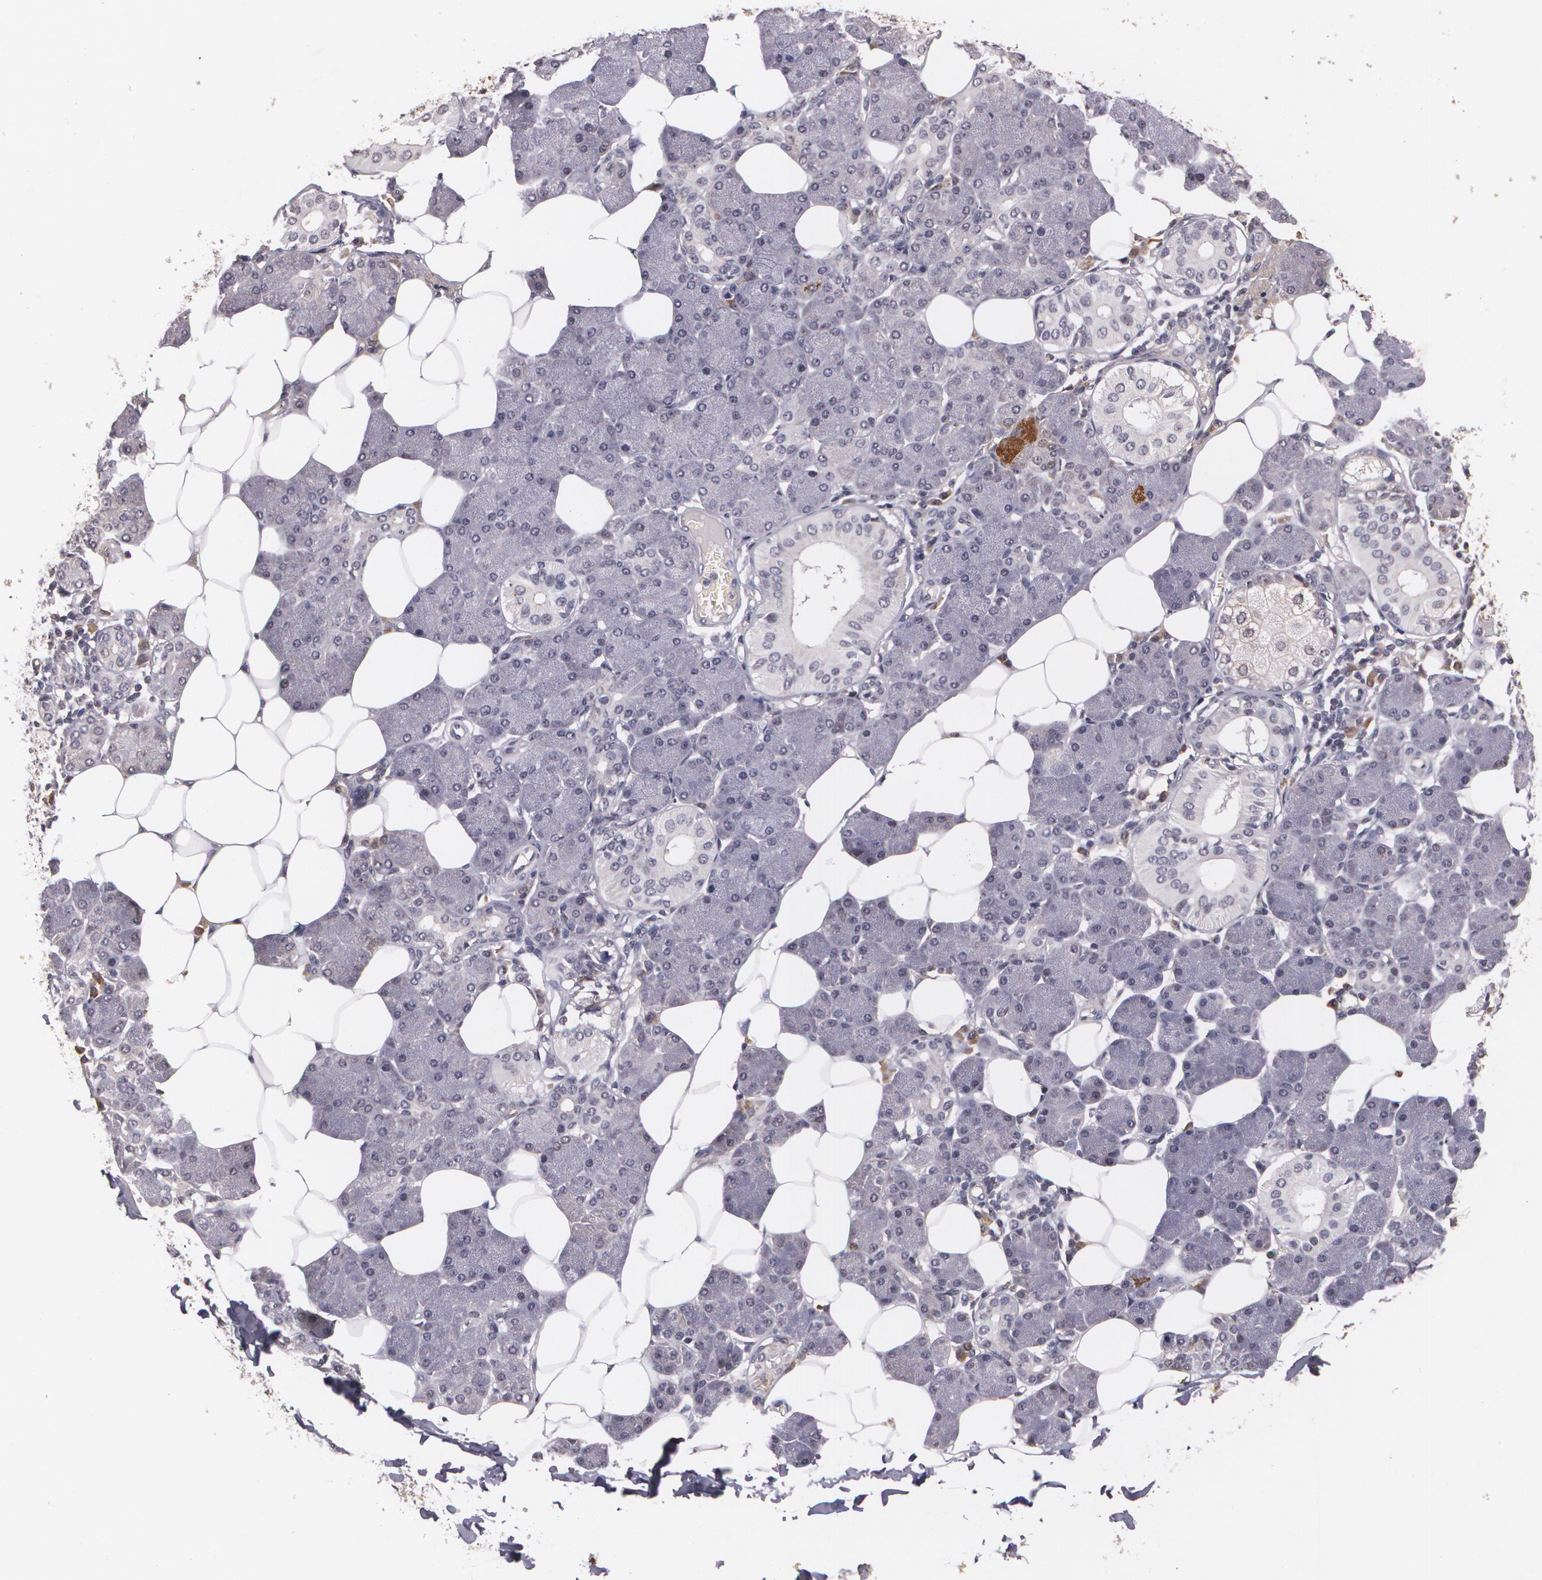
{"staining": {"intensity": "negative", "quantity": "none", "location": "none"}, "tissue": "salivary gland", "cell_type": "Glandular cells", "image_type": "normal", "snomed": [{"axis": "morphology", "description": "Normal tissue, NOS"}, {"axis": "morphology", "description": "Adenoma, NOS"}, {"axis": "topography", "description": "Salivary gland"}], "caption": "An image of salivary gland stained for a protein exhibits no brown staining in glandular cells.", "gene": "BRCA1", "patient": {"sex": "female", "age": 32}}